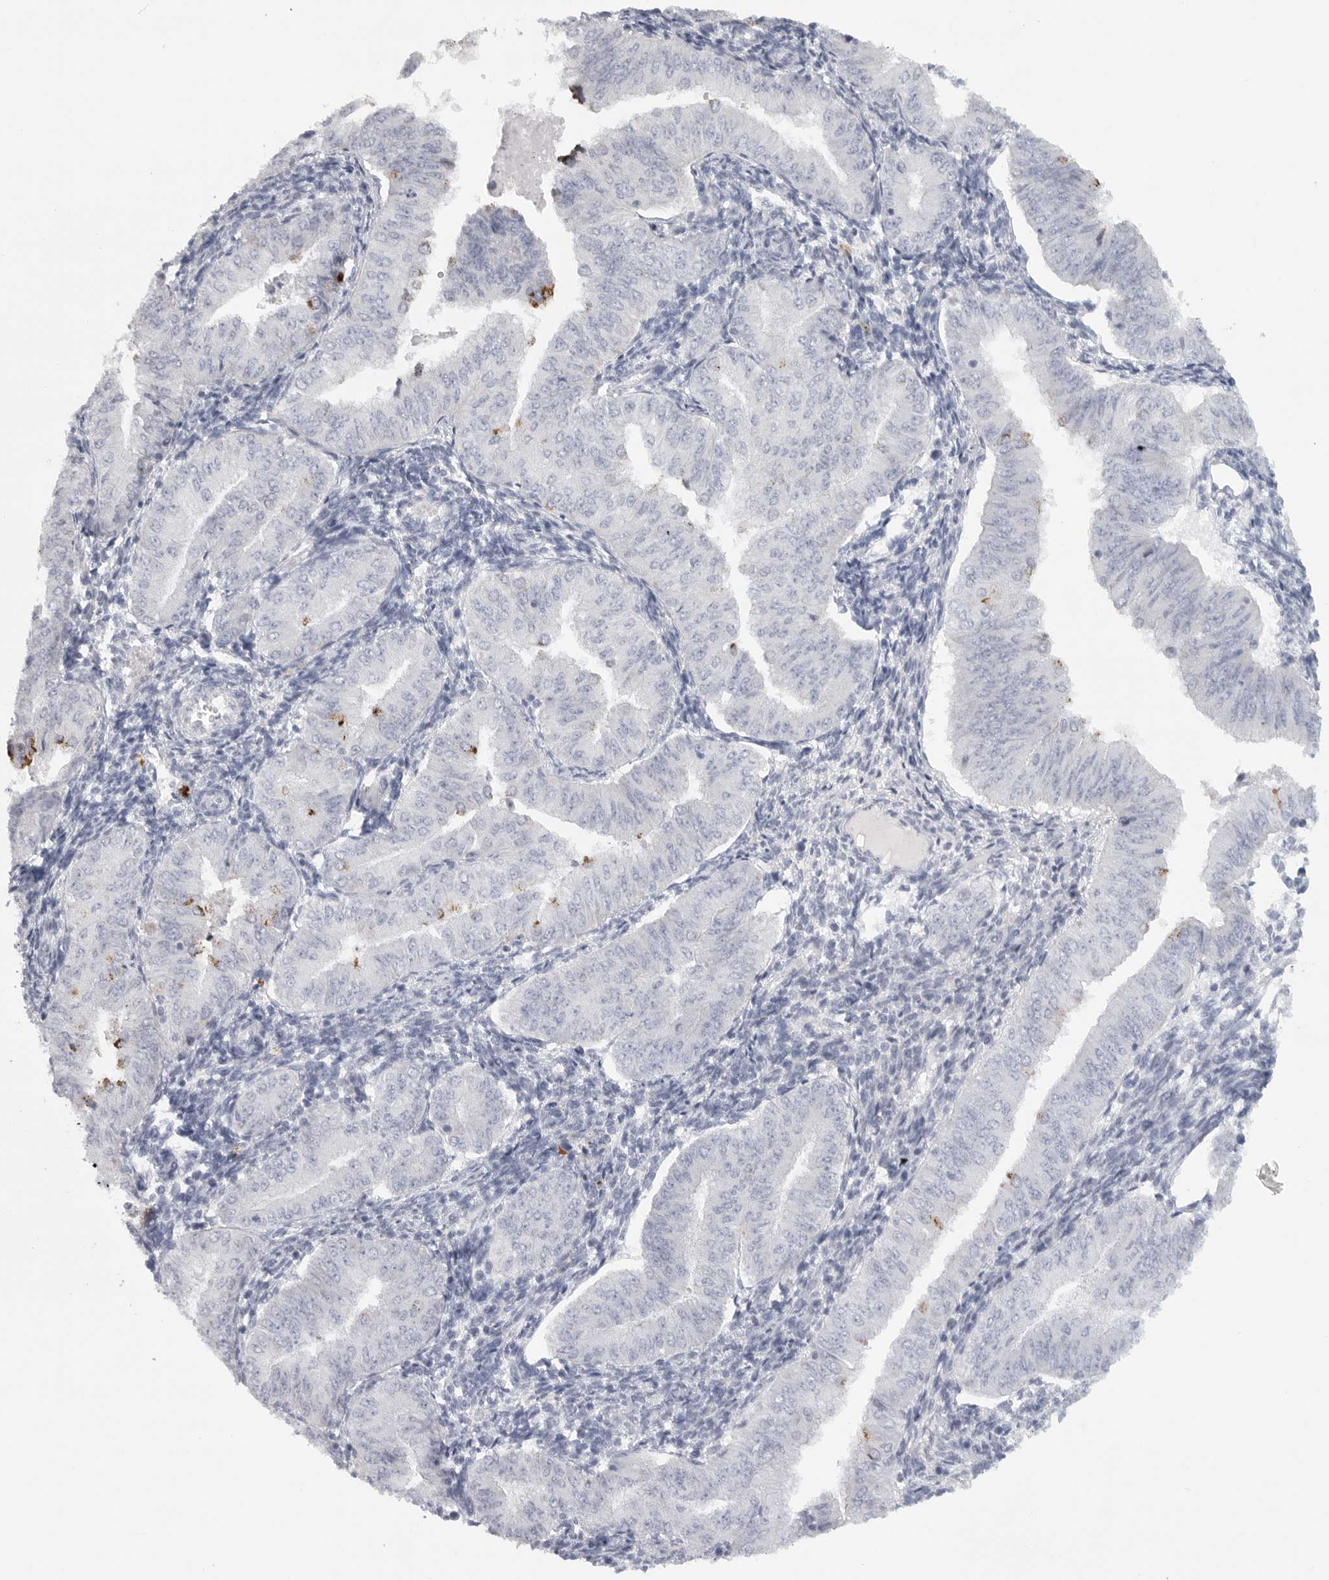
{"staining": {"intensity": "negative", "quantity": "none", "location": "none"}, "tissue": "endometrial cancer", "cell_type": "Tumor cells", "image_type": "cancer", "snomed": [{"axis": "morphology", "description": "Normal tissue, NOS"}, {"axis": "morphology", "description": "Adenocarcinoma, NOS"}, {"axis": "topography", "description": "Endometrium"}], "caption": "High power microscopy histopathology image of an immunohistochemistry photomicrograph of endometrial adenocarcinoma, revealing no significant positivity in tumor cells.", "gene": "TMEM69", "patient": {"sex": "female", "age": 53}}